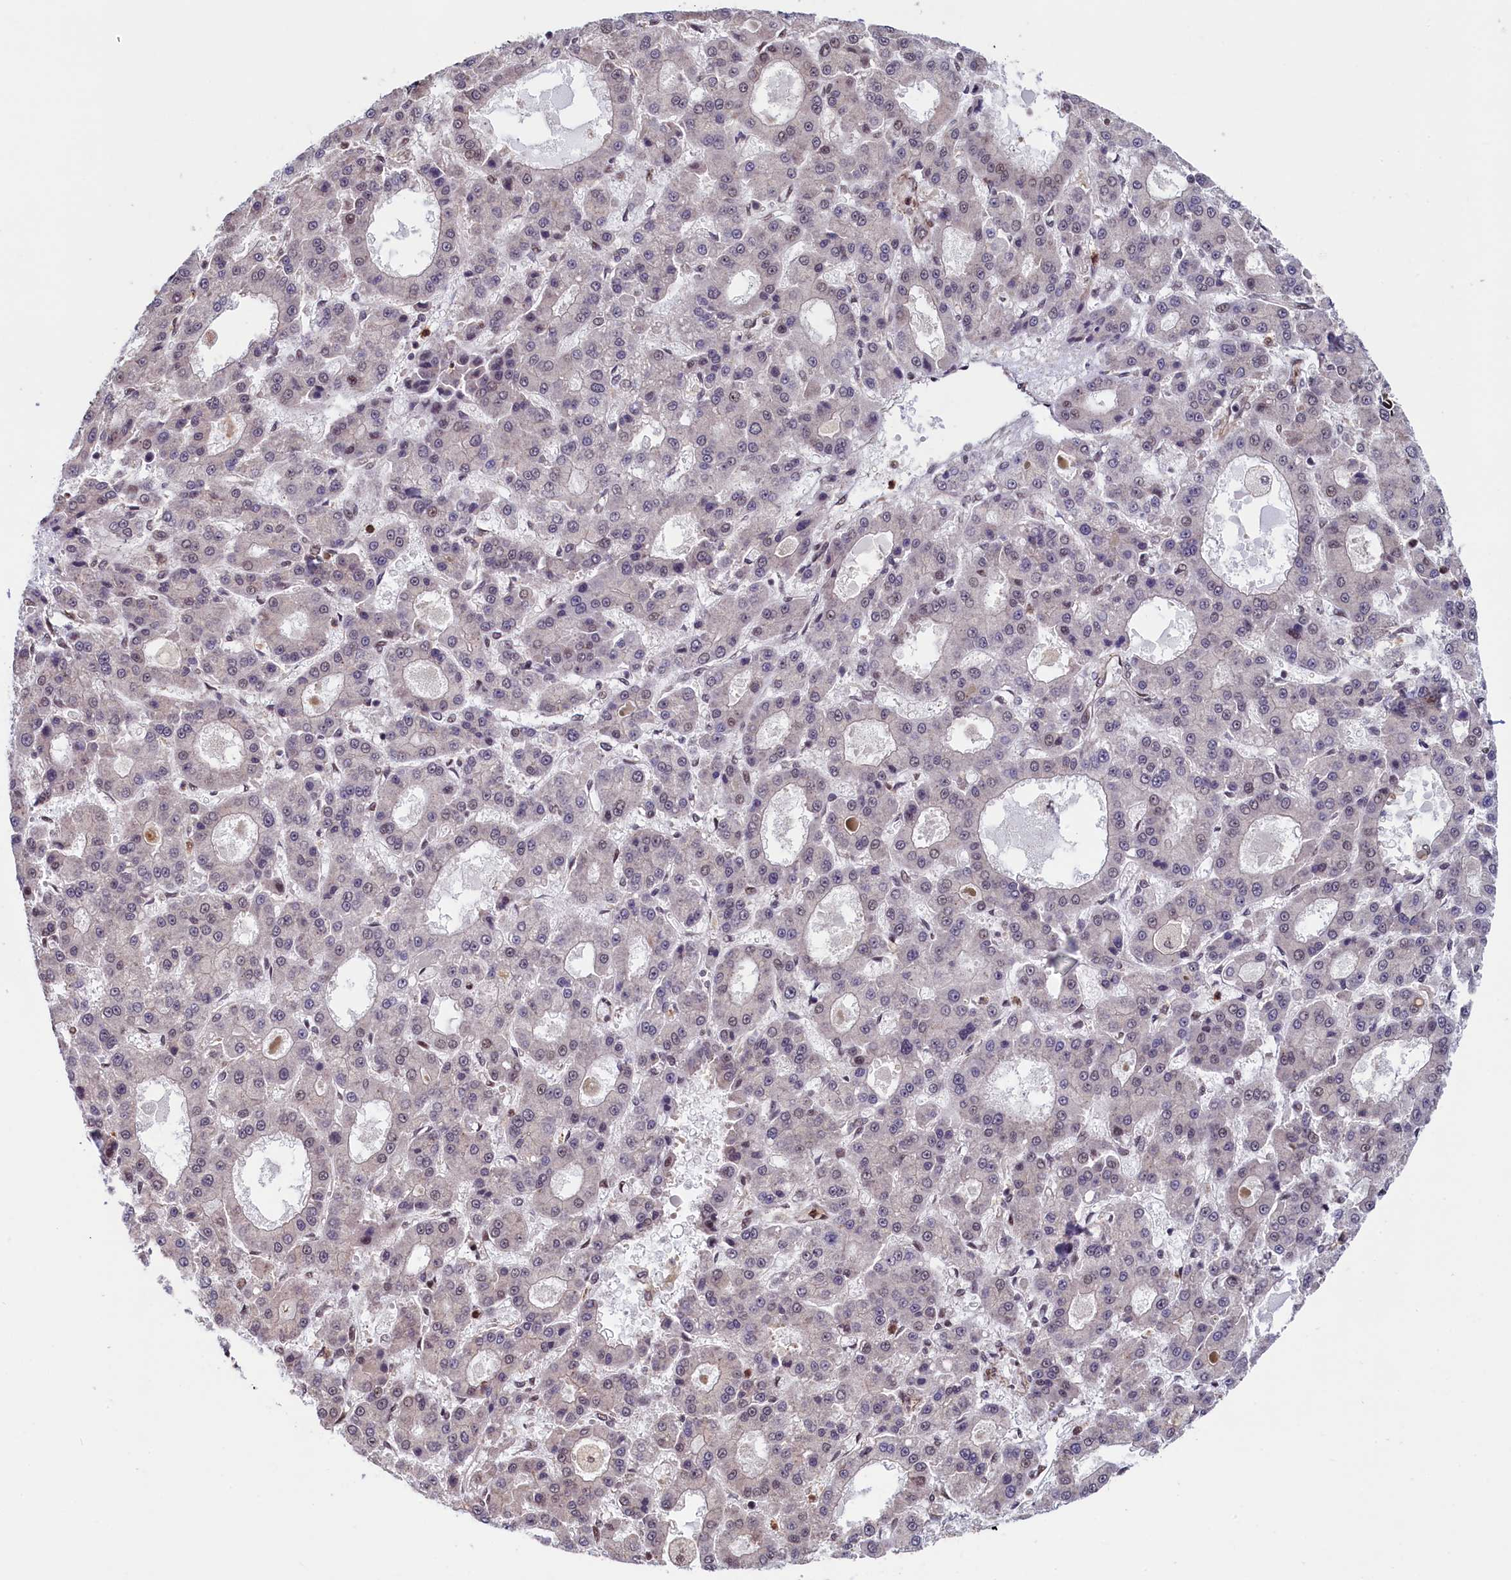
{"staining": {"intensity": "negative", "quantity": "none", "location": "none"}, "tissue": "liver cancer", "cell_type": "Tumor cells", "image_type": "cancer", "snomed": [{"axis": "morphology", "description": "Carcinoma, Hepatocellular, NOS"}, {"axis": "topography", "description": "Liver"}], "caption": "Human liver hepatocellular carcinoma stained for a protein using immunohistochemistry demonstrates no staining in tumor cells.", "gene": "LEO1", "patient": {"sex": "male", "age": 70}}